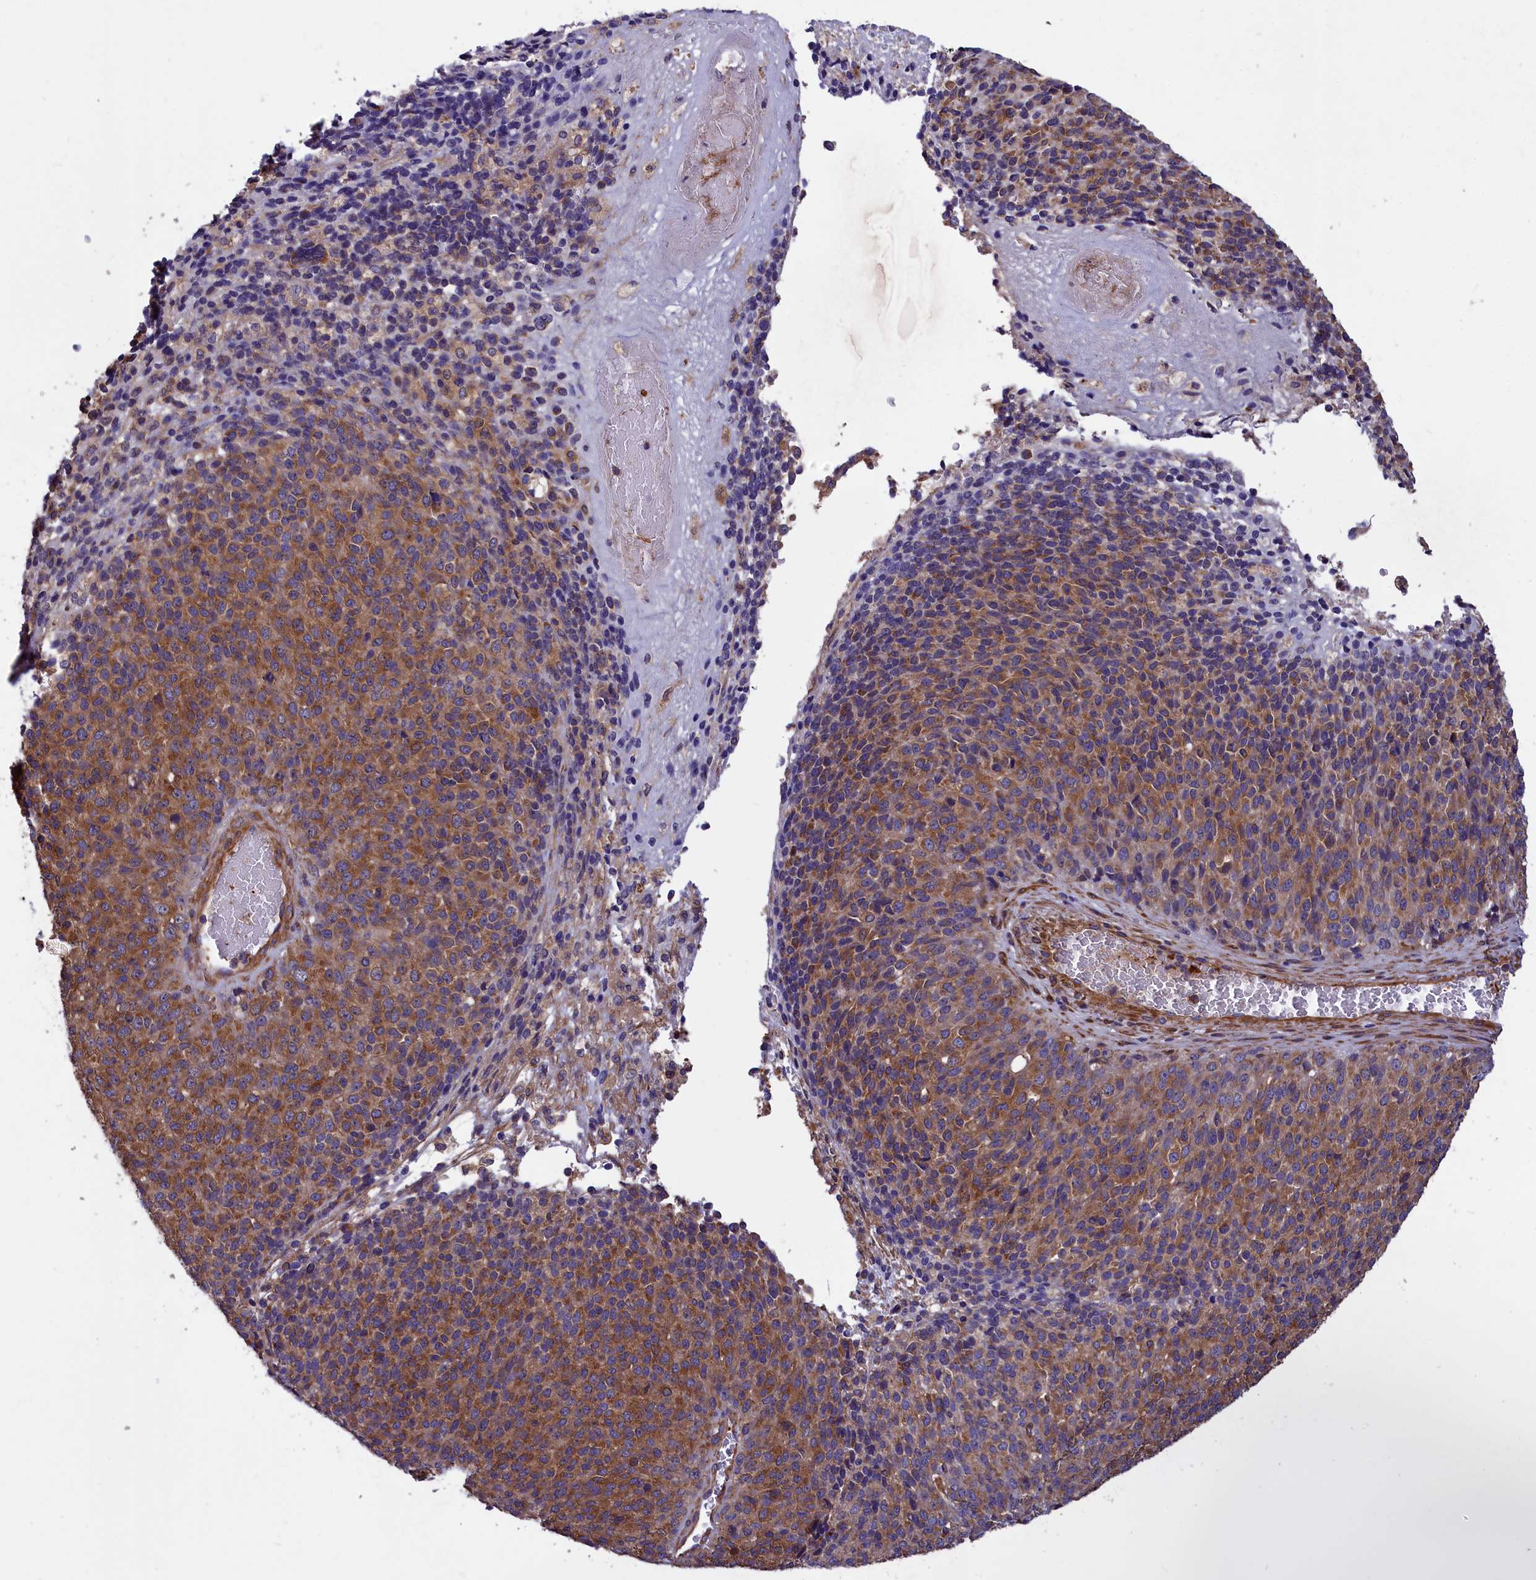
{"staining": {"intensity": "moderate", "quantity": ">75%", "location": "cytoplasmic/membranous"}, "tissue": "melanoma", "cell_type": "Tumor cells", "image_type": "cancer", "snomed": [{"axis": "morphology", "description": "Malignant melanoma, Metastatic site"}, {"axis": "topography", "description": "Brain"}], "caption": "Tumor cells demonstrate medium levels of moderate cytoplasmic/membranous staining in about >75% of cells in human malignant melanoma (metastatic site).", "gene": "AMDHD2", "patient": {"sex": "female", "age": 56}}